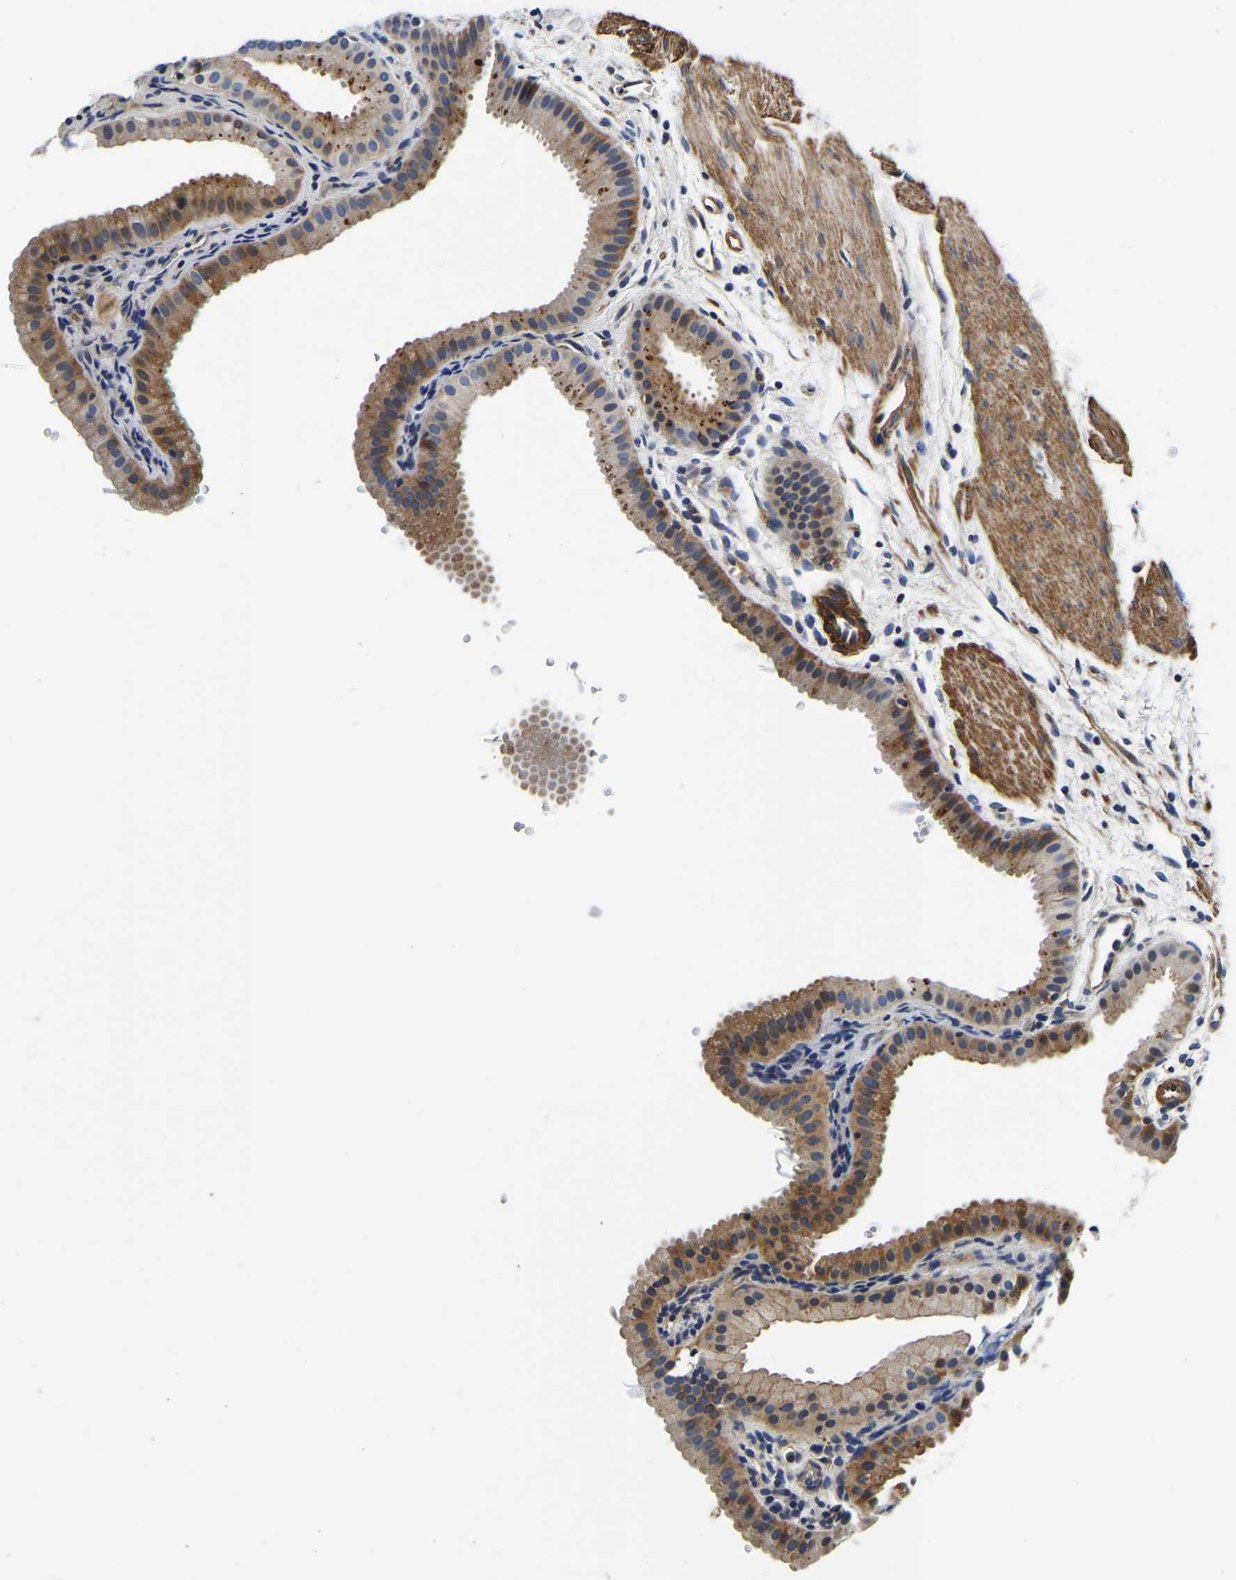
{"staining": {"intensity": "moderate", "quantity": ">75%", "location": "cytoplasmic/membranous"}, "tissue": "gallbladder", "cell_type": "Glandular cells", "image_type": "normal", "snomed": [{"axis": "morphology", "description": "Normal tissue, NOS"}, {"axis": "topography", "description": "Gallbladder"}], "caption": "A high-resolution micrograph shows IHC staining of unremarkable gallbladder, which demonstrates moderate cytoplasmic/membranous expression in approximately >75% of glandular cells. Using DAB (3,3'-diaminobenzidine) (brown) and hematoxylin (blue) stains, captured at high magnification using brightfield microscopy.", "gene": "KCTD17", "patient": {"sex": "female", "age": 64}}